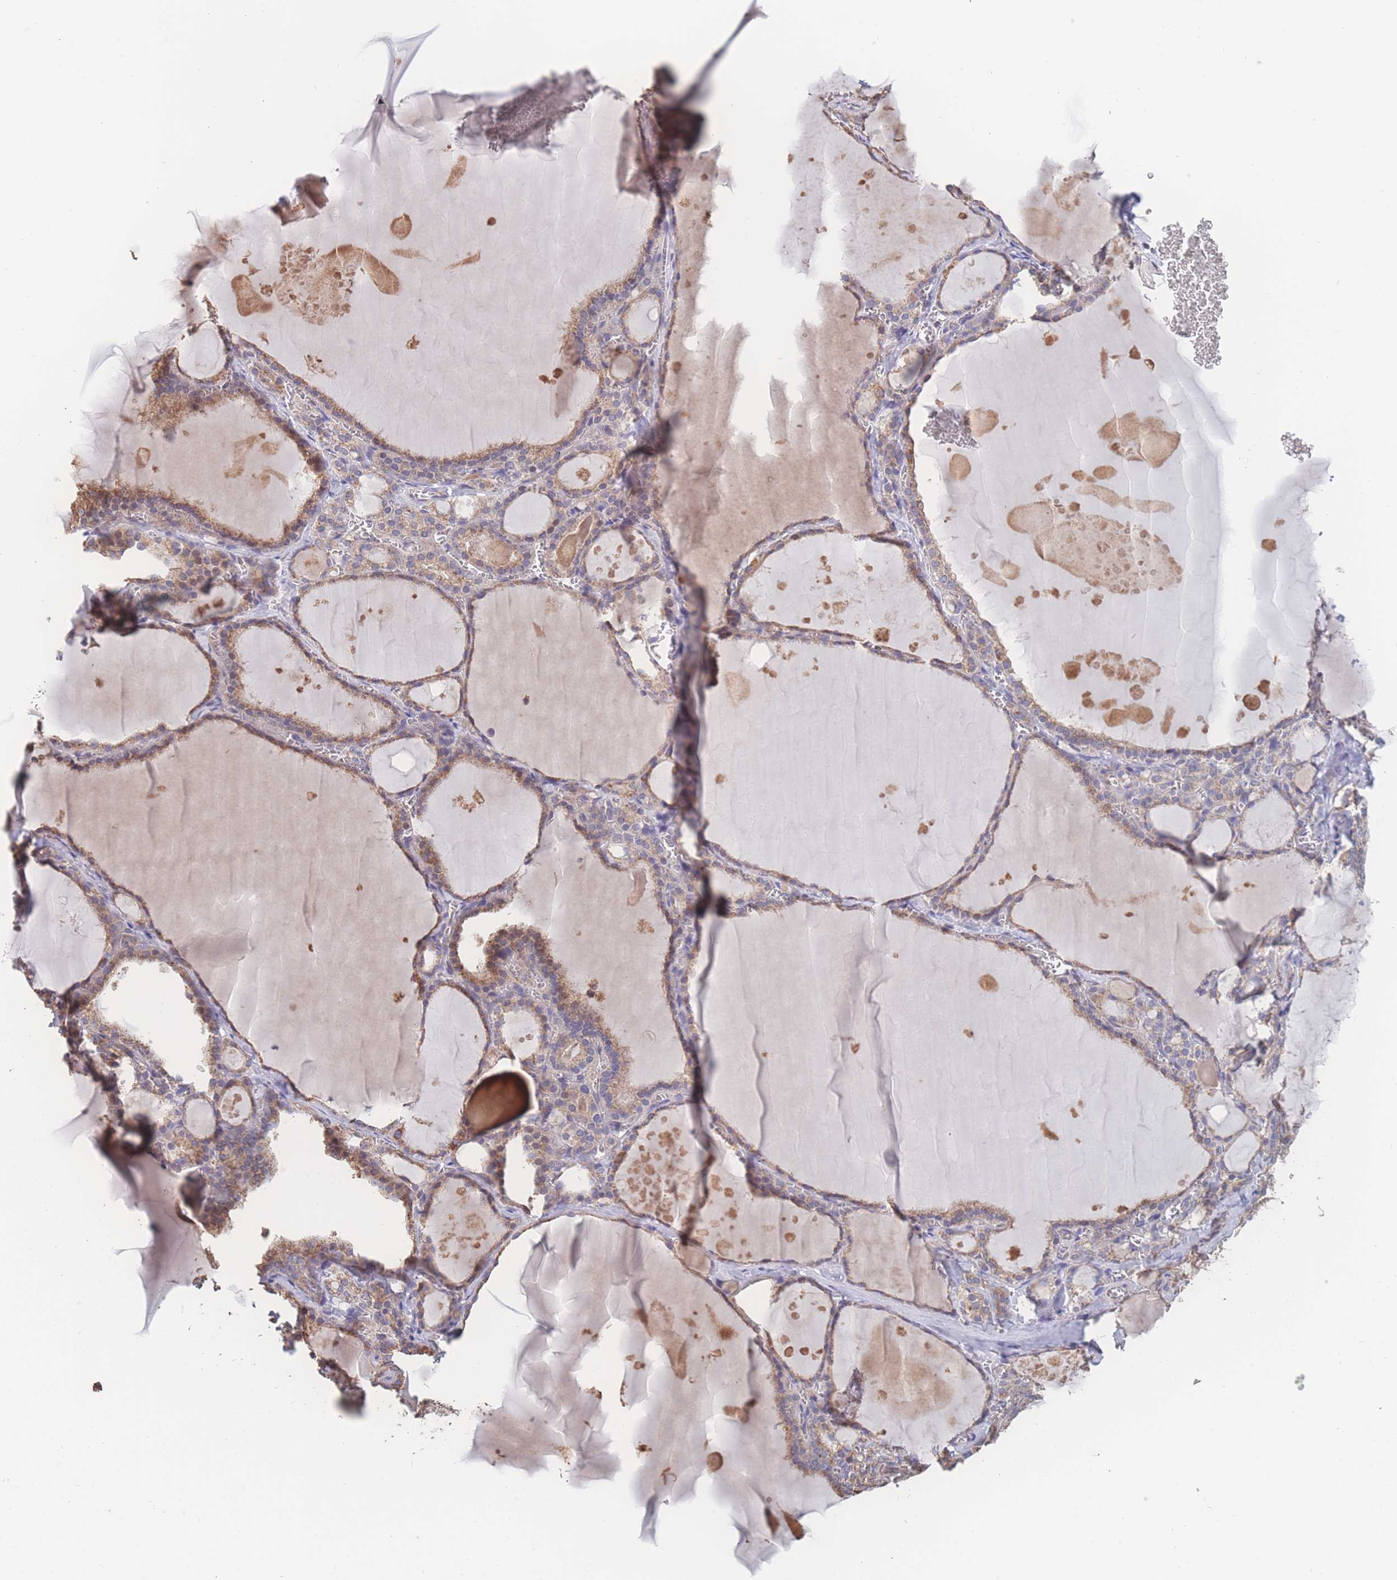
{"staining": {"intensity": "moderate", "quantity": ">75%", "location": "cytoplasmic/membranous"}, "tissue": "thyroid gland", "cell_type": "Glandular cells", "image_type": "normal", "snomed": [{"axis": "morphology", "description": "Normal tissue, NOS"}, {"axis": "topography", "description": "Thyroid gland"}], "caption": "IHC photomicrograph of unremarkable thyroid gland: thyroid gland stained using immunohistochemistry (IHC) displays medium levels of moderate protein expression localized specifically in the cytoplasmic/membranous of glandular cells, appearing as a cytoplasmic/membranous brown color.", "gene": "SGSM3", "patient": {"sex": "male", "age": 56}}